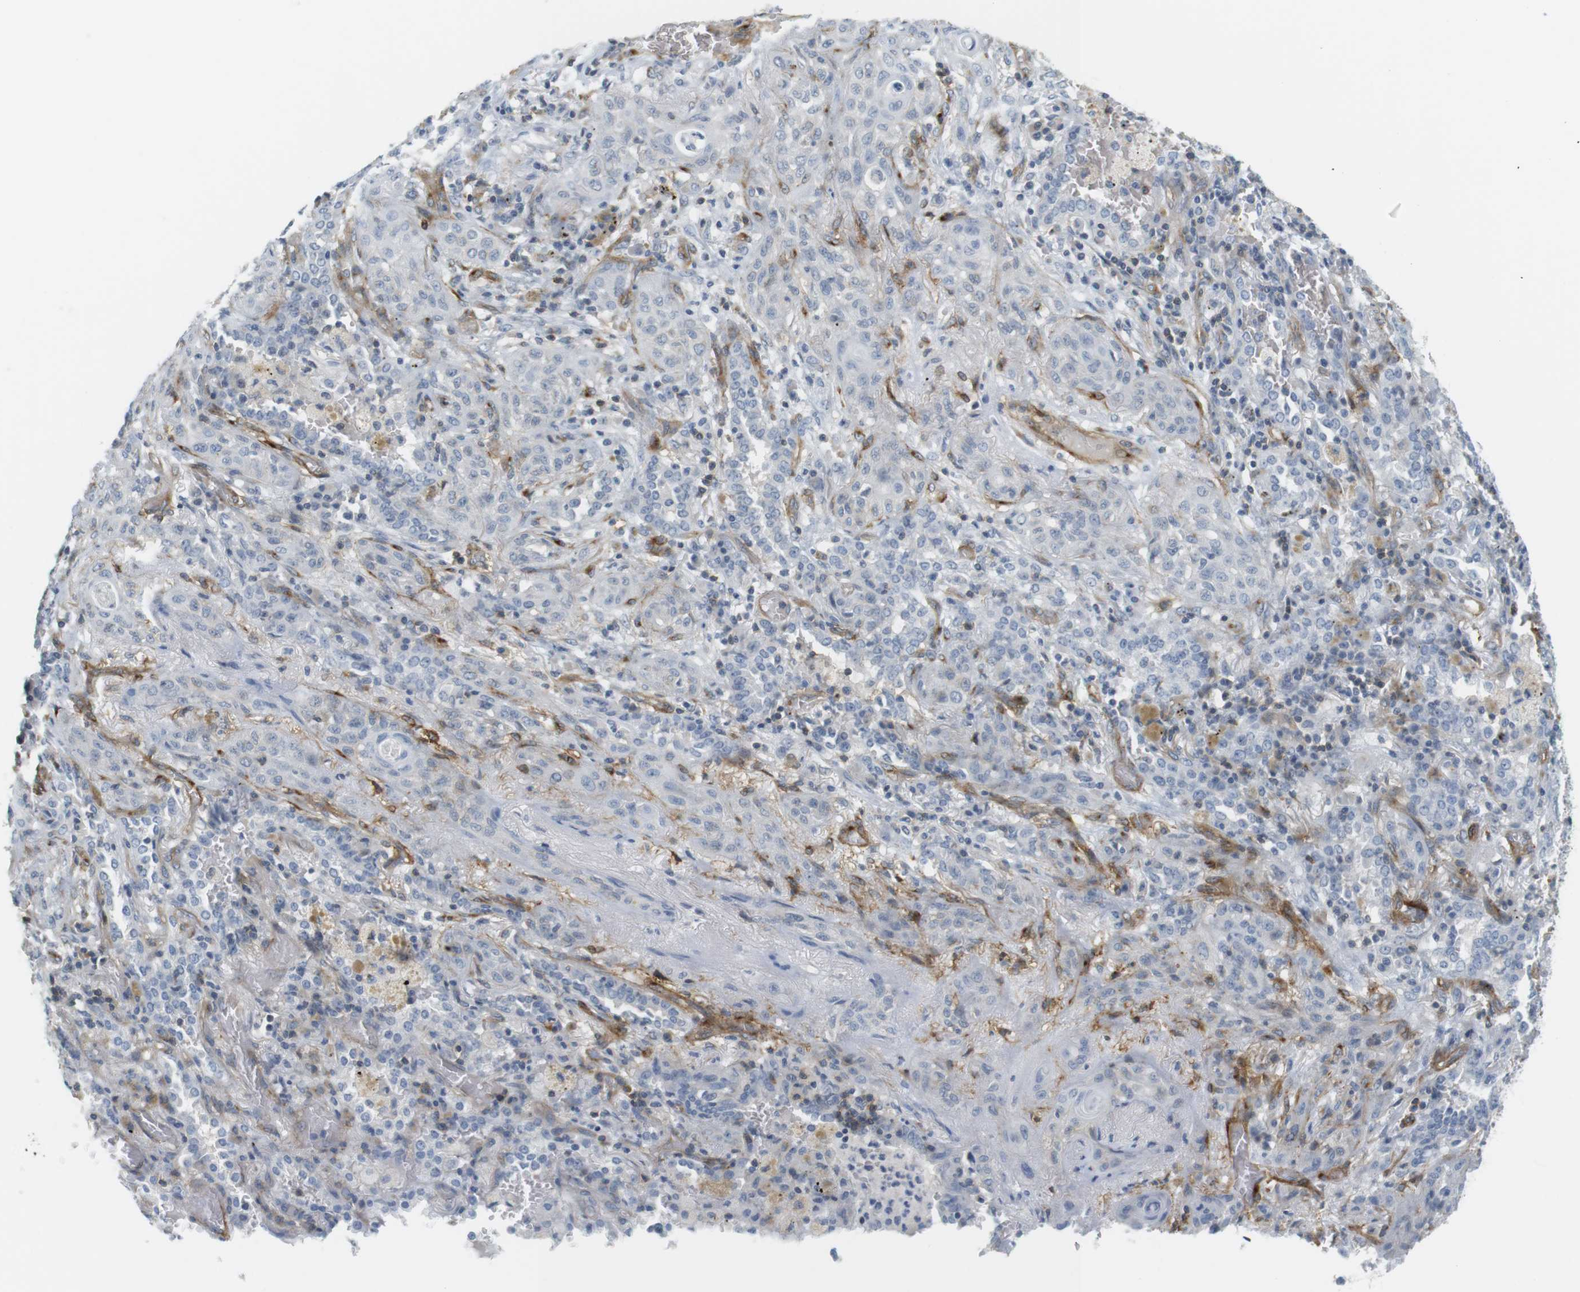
{"staining": {"intensity": "negative", "quantity": "none", "location": "none"}, "tissue": "lung cancer", "cell_type": "Tumor cells", "image_type": "cancer", "snomed": [{"axis": "morphology", "description": "Squamous cell carcinoma, NOS"}, {"axis": "topography", "description": "Lung"}], "caption": "Tumor cells are negative for protein expression in human lung squamous cell carcinoma.", "gene": "F2R", "patient": {"sex": "female", "age": 47}}